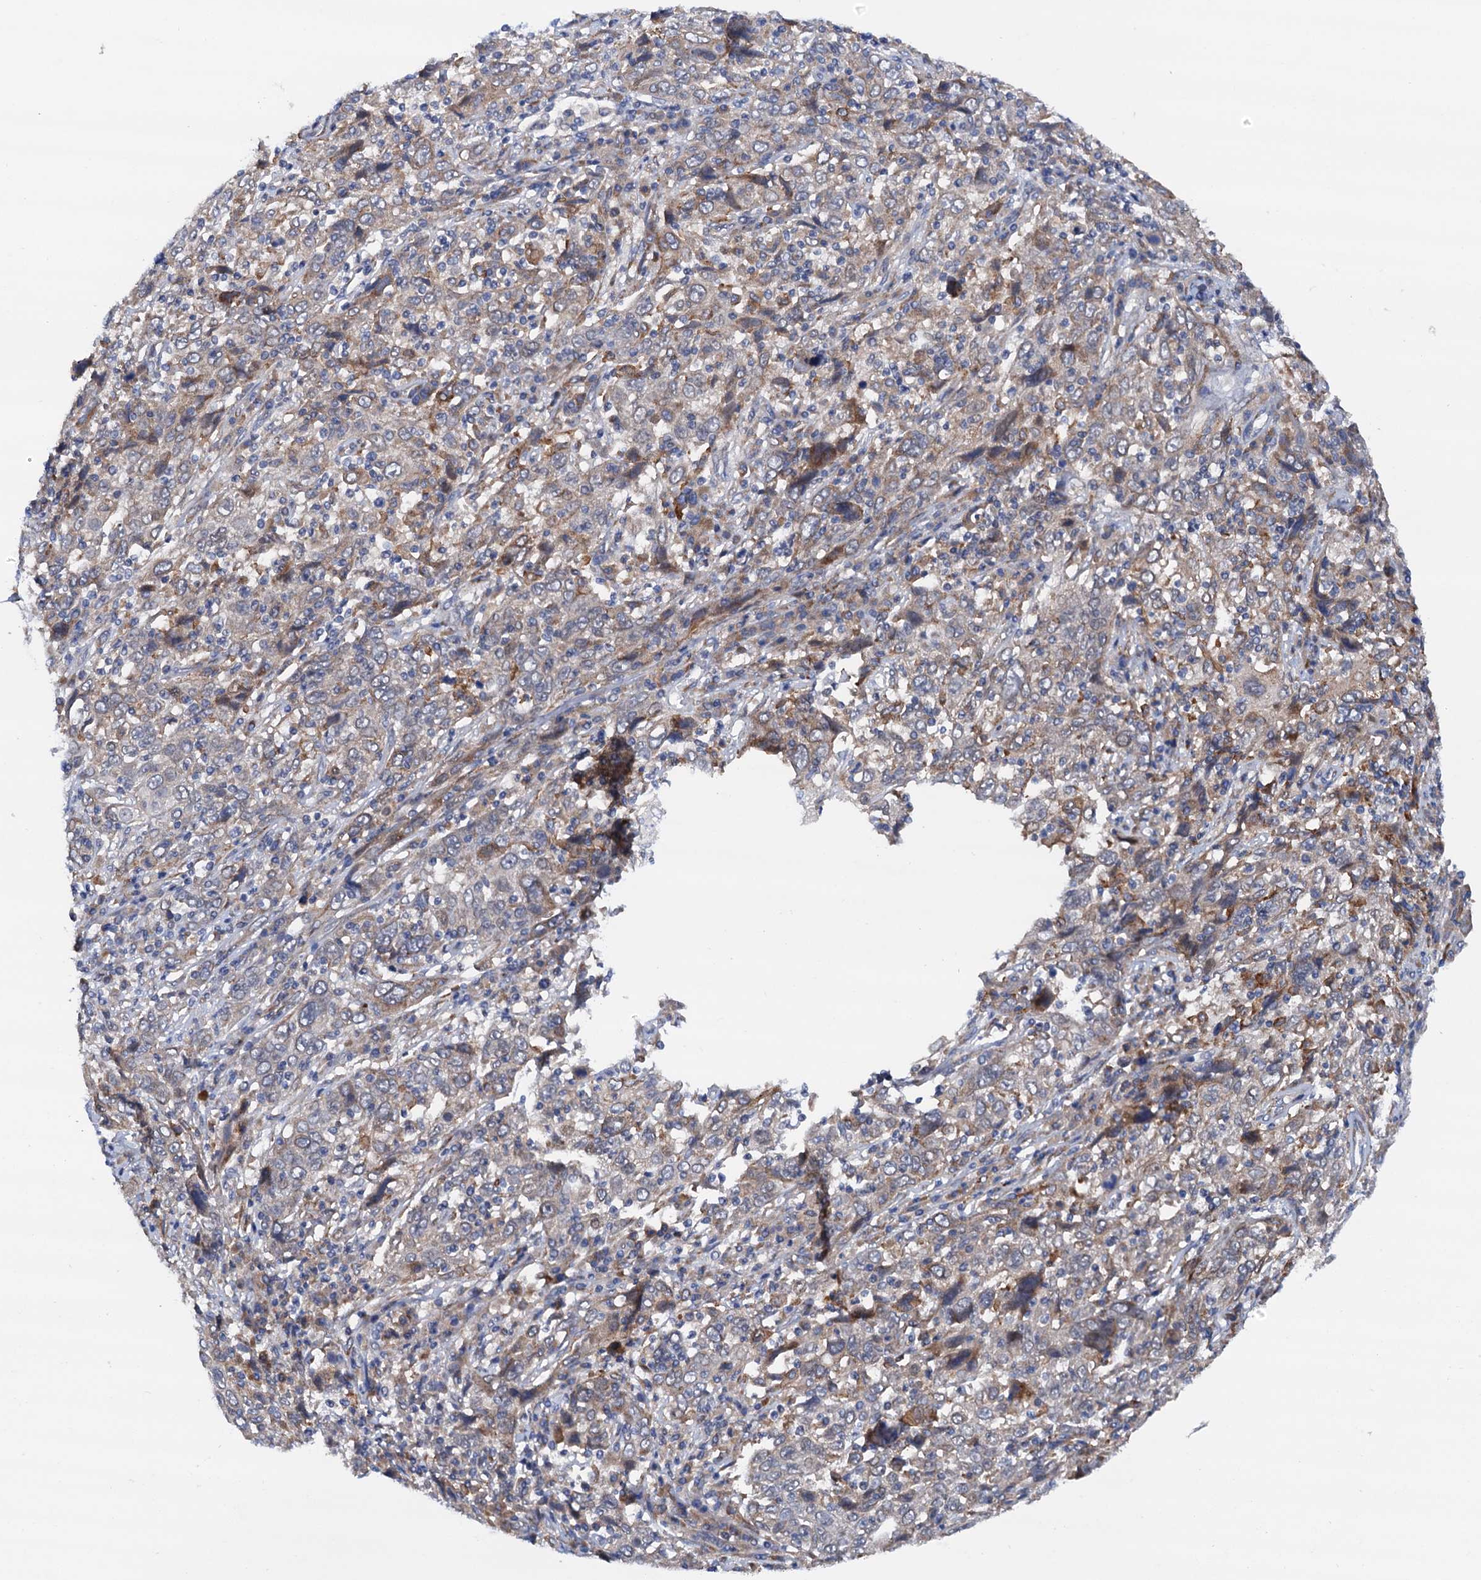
{"staining": {"intensity": "moderate", "quantity": "<25%", "location": "cytoplasmic/membranous"}, "tissue": "cervical cancer", "cell_type": "Tumor cells", "image_type": "cancer", "snomed": [{"axis": "morphology", "description": "Squamous cell carcinoma, NOS"}, {"axis": "topography", "description": "Cervix"}], "caption": "Immunohistochemistry photomicrograph of neoplastic tissue: human squamous cell carcinoma (cervical) stained using IHC demonstrates low levels of moderate protein expression localized specifically in the cytoplasmic/membranous of tumor cells, appearing as a cytoplasmic/membranous brown color.", "gene": "RASSF9", "patient": {"sex": "female", "age": 46}}